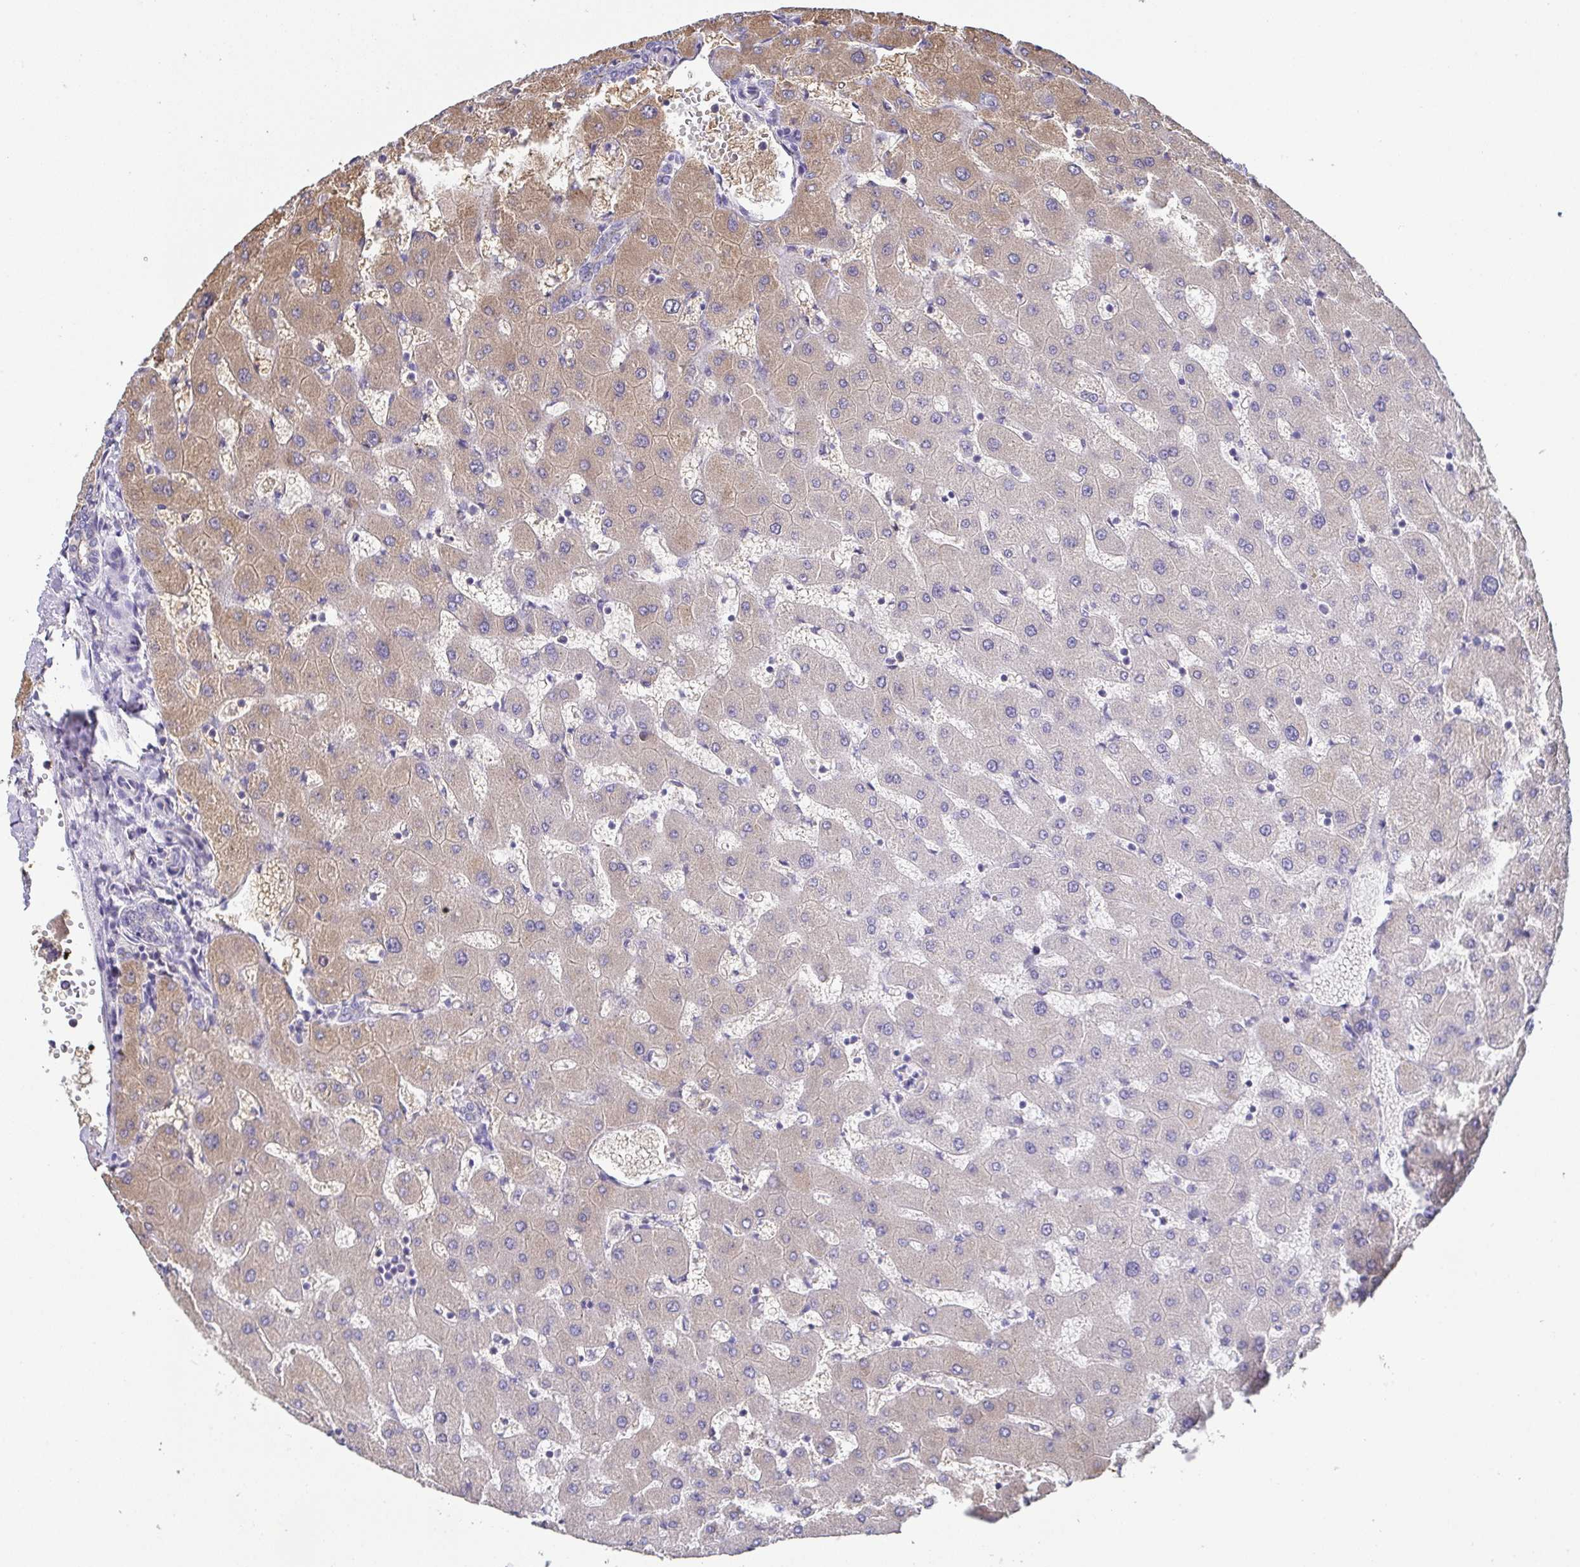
{"staining": {"intensity": "negative", "quantity": "none", "location": "none"}, "tissue": "liver", "cell_type": "Cholangiocytes", "image_type": "normal", "snomed": [{"axis": "morphology", "description": "Normal tissue, NOS"}, {"axis": "topography", "description": "Liver"}], "caption": "Immunohistochemistry (IHC) of normal liver shows no positivity in cholangiocytes. The staining was performed using DAB to visualize the protein expression in brown, while the nuclei were stained in blue with hematoxylin (Magnification: 20x).", "gene": "EIF3D", "patient": {"sex": "female", "age": 63}}